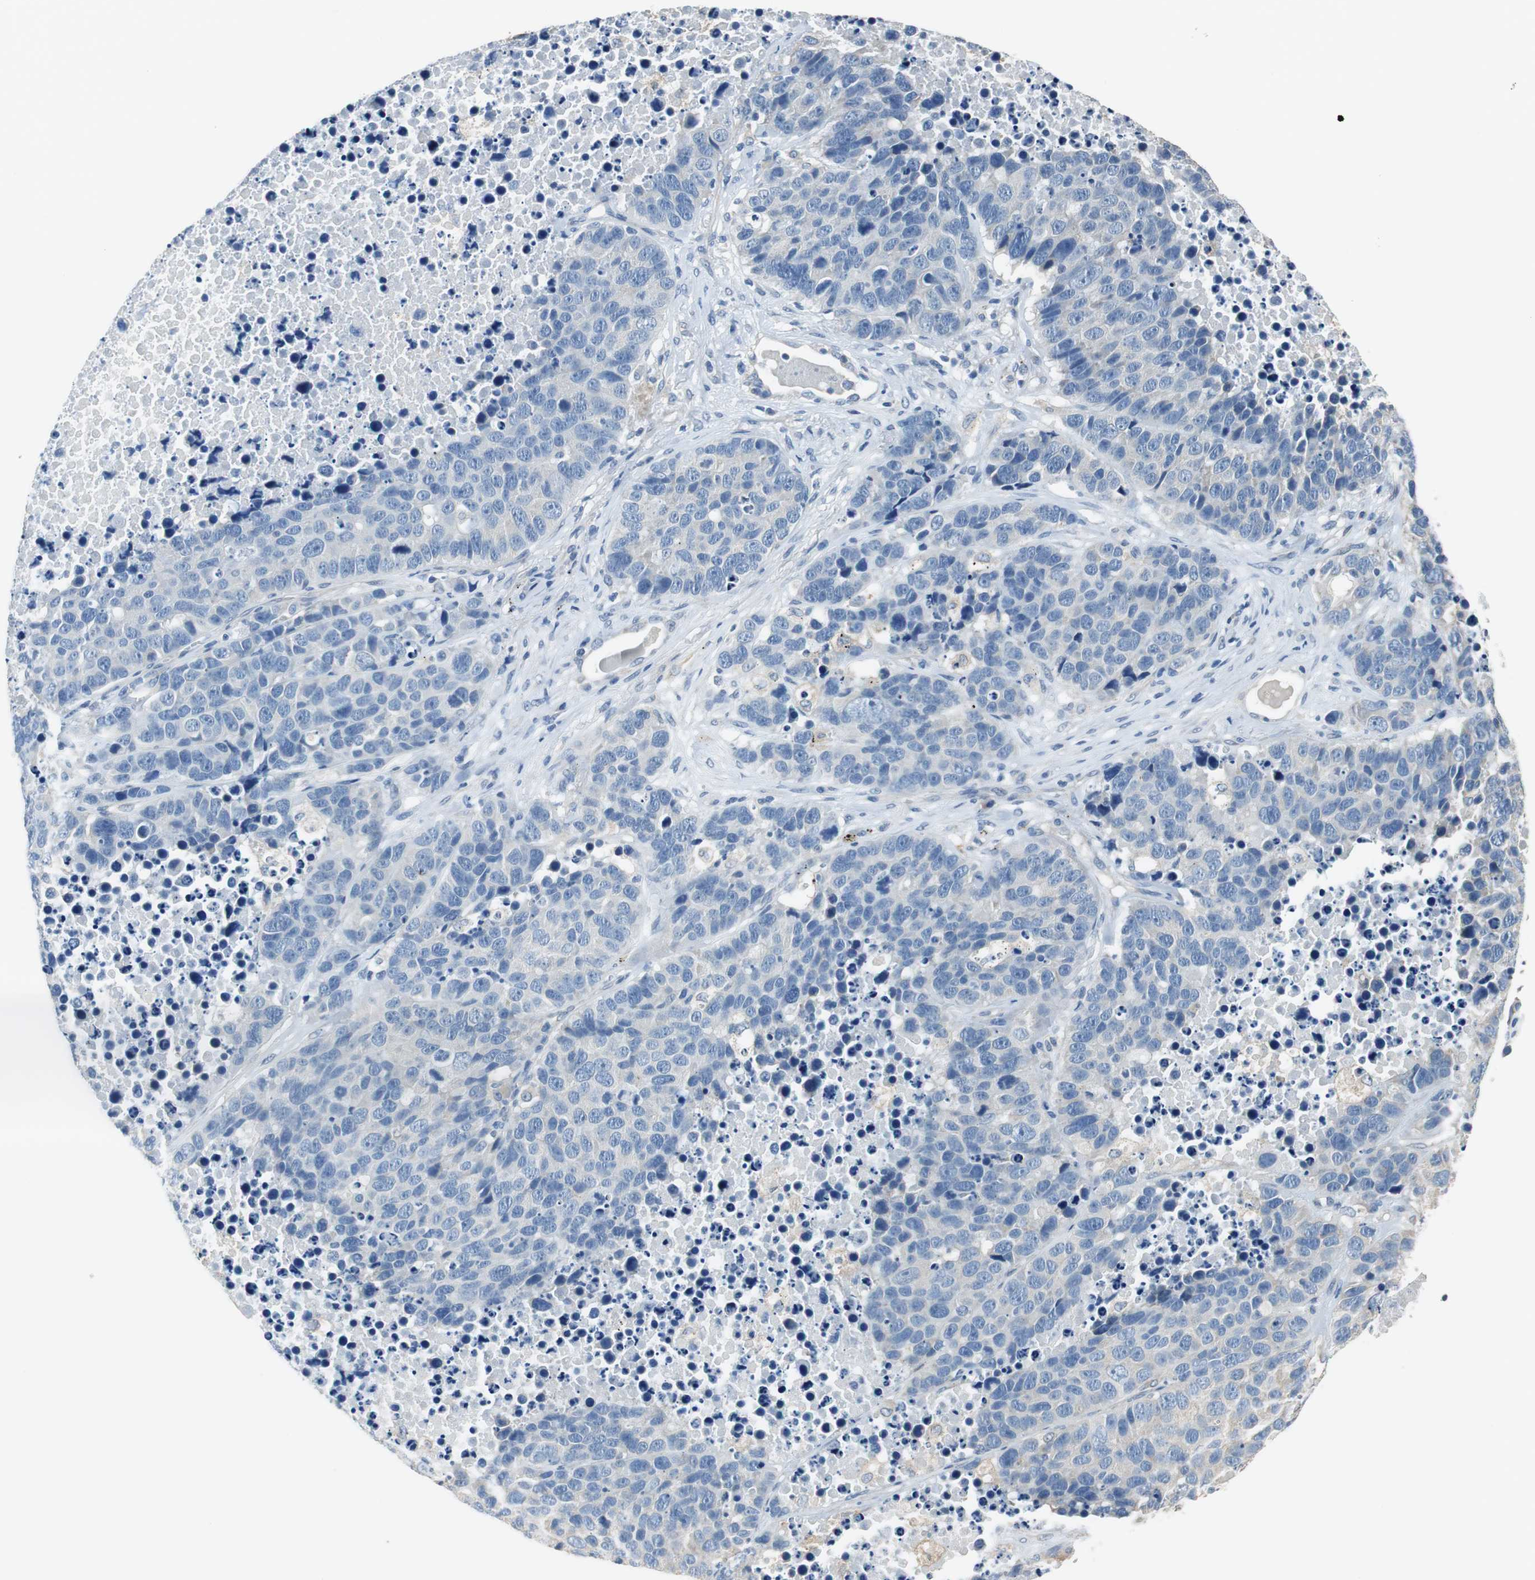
{"staining": {"intensity": "negative", "quantity": "none", "location": "none"}, "tissue": "carcinoid", "cell_type": "Tumor cells", "image_type": "cancer", "snomed": [{"axis": "morphology", "description": "Carcinoid, malignant, NOS"}, {"axis": "topography", "description": "Lung"}], "caption": "A high-resolution photomicrograph shows immunohistochemistry staining of malignant carcinoid, which shows no significant staining in tumor cells. The staining is performed using DAB (3,3'-diaminobenzidine) brown chromogen with nuclei counter-stained in using hematoxylin.", "gene": "ALDH4A1", "patient": {"sex": "male", "age": 60}}